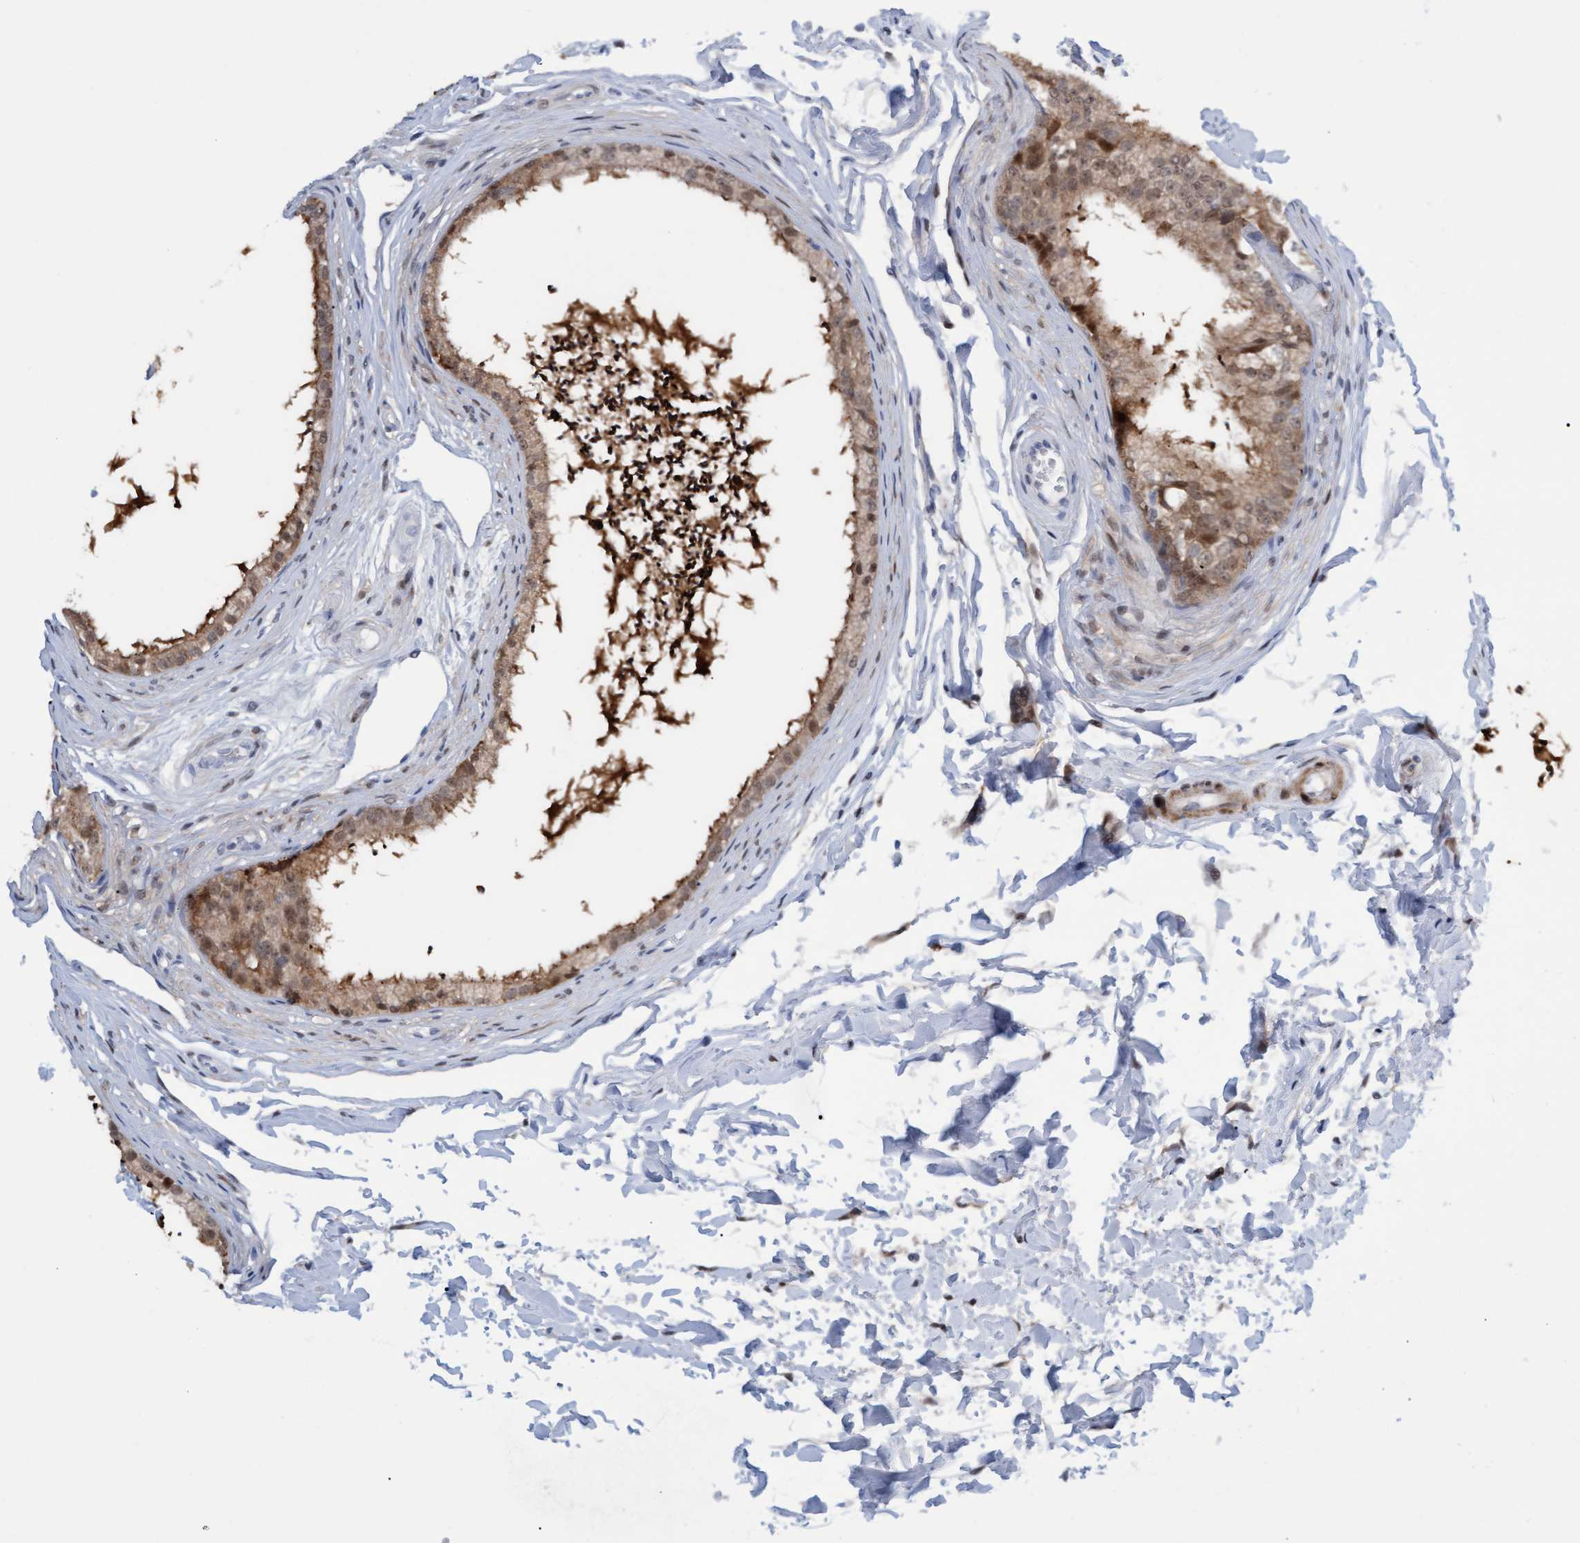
{"staining": {"intensity": "moderate", "quantity": ">75%", "location": "cytoplasmic/membranous,nuclear"}, "tissue": "epididymis", "cell_type": "Glandular cells", "image_type": "normal", "snomed": [{"axis": "morphology", "description": "Normal tissue, NOS"}, {"axis": "topography", "description": "Epididymis"}], "caption": "Benign epididymis demonstrates moderate cytoplasmic/membranous,nuclear expression in about >75% of glandular cells Ihc stains the protein in brown and the nuclei are stained blue..", "gene": "PINX1", "patient": {"sex": "male", "age": 56}}